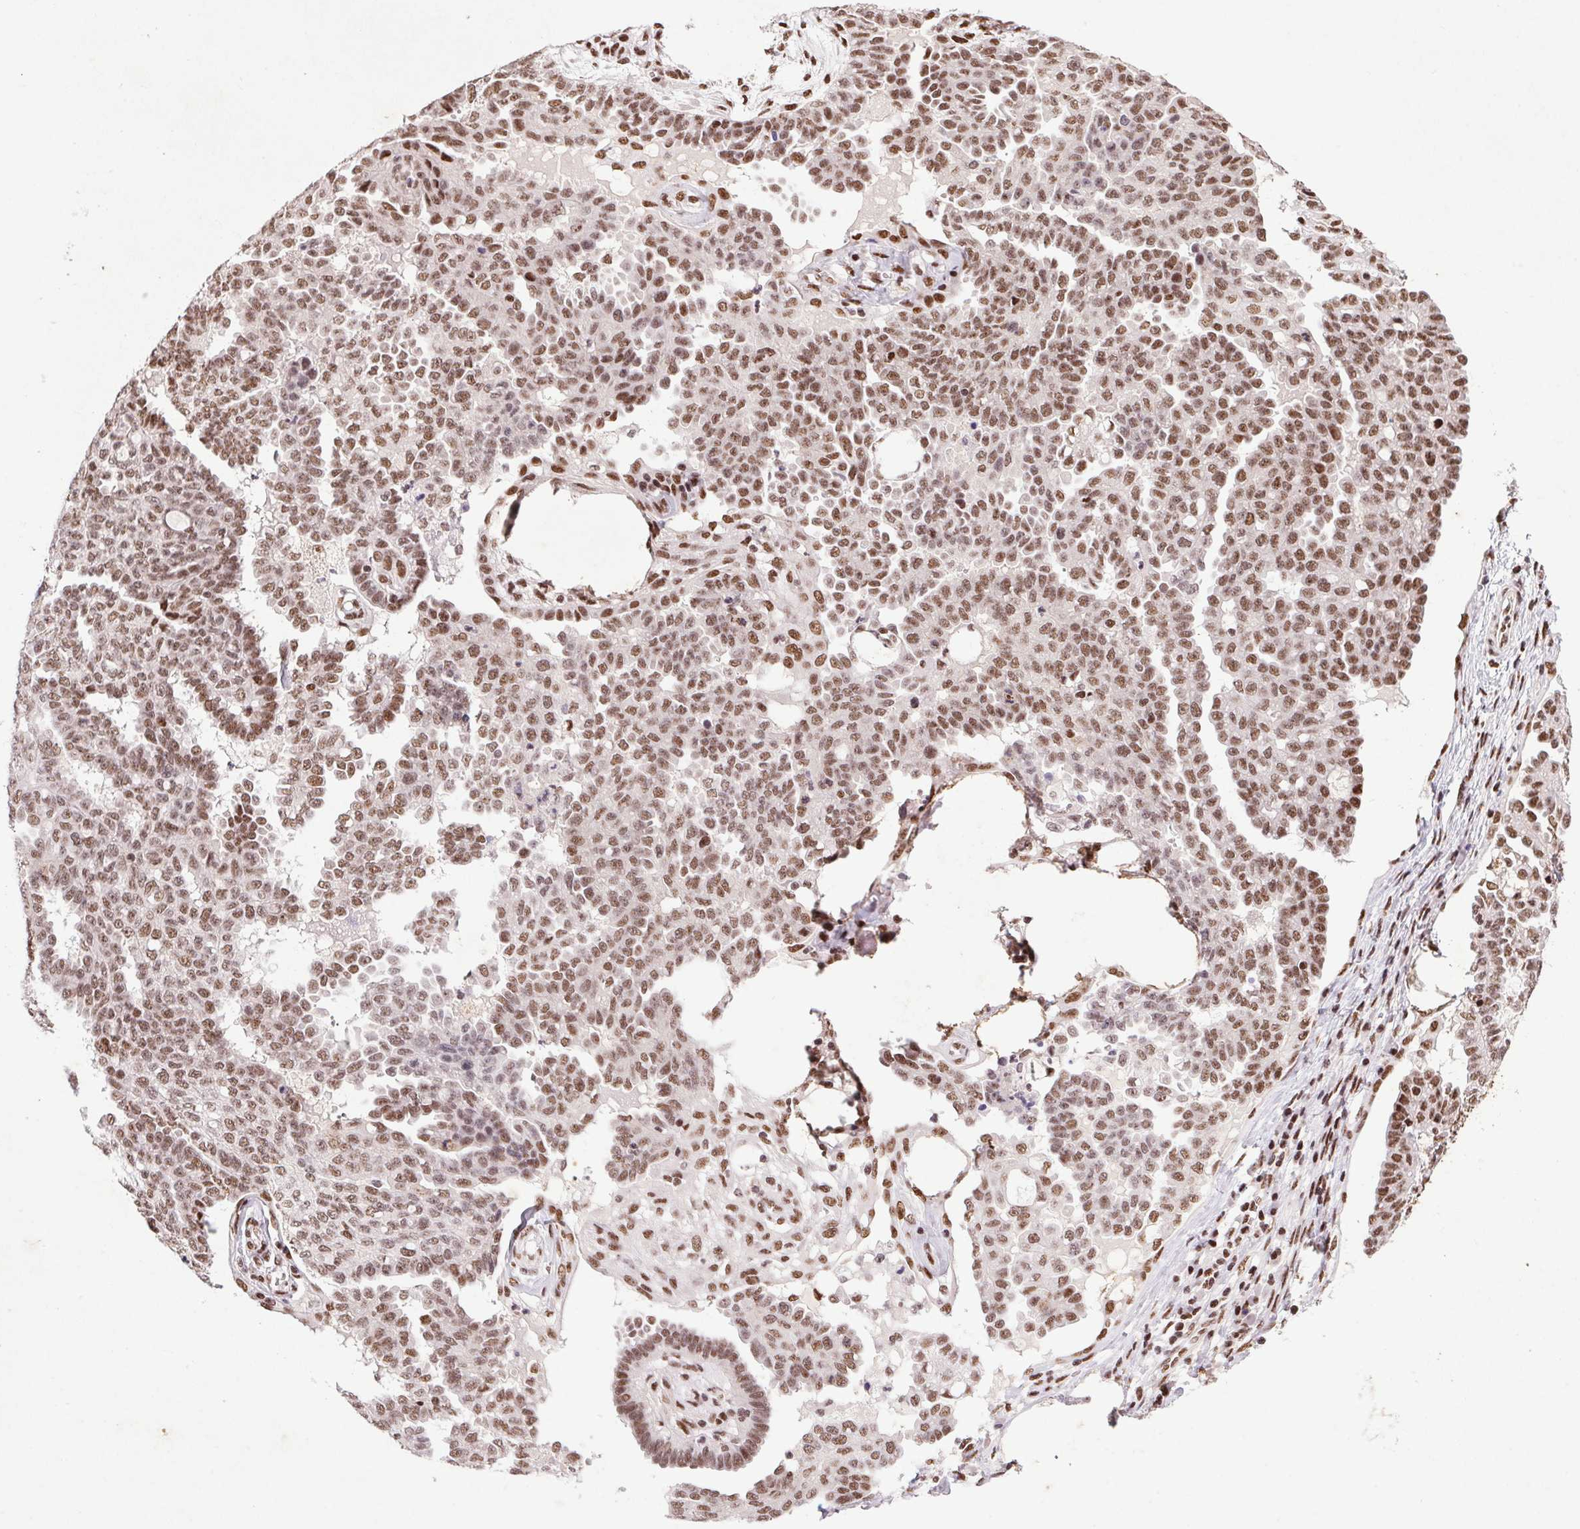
{"staining": {"intensity": "moderate", "quantity": ">75%", "location": "nuclear"}, "tissue": "ovarian cancer", "cell_type": "Tumor cells", "image_type": "cancer", "snomed": [{"axis": "morphology", "description": "Cystadenocarcinoma, serous, NOS"}, {"axis": "topography", "description": "Ovary"}], "caption": "Tumor cells show medium levels of moderate nuclear positivity in approximately >75% of cells in human ovarian cancer.", "gene": "LDLRAD4", "patient": {"sex": "female", "age": 71}}